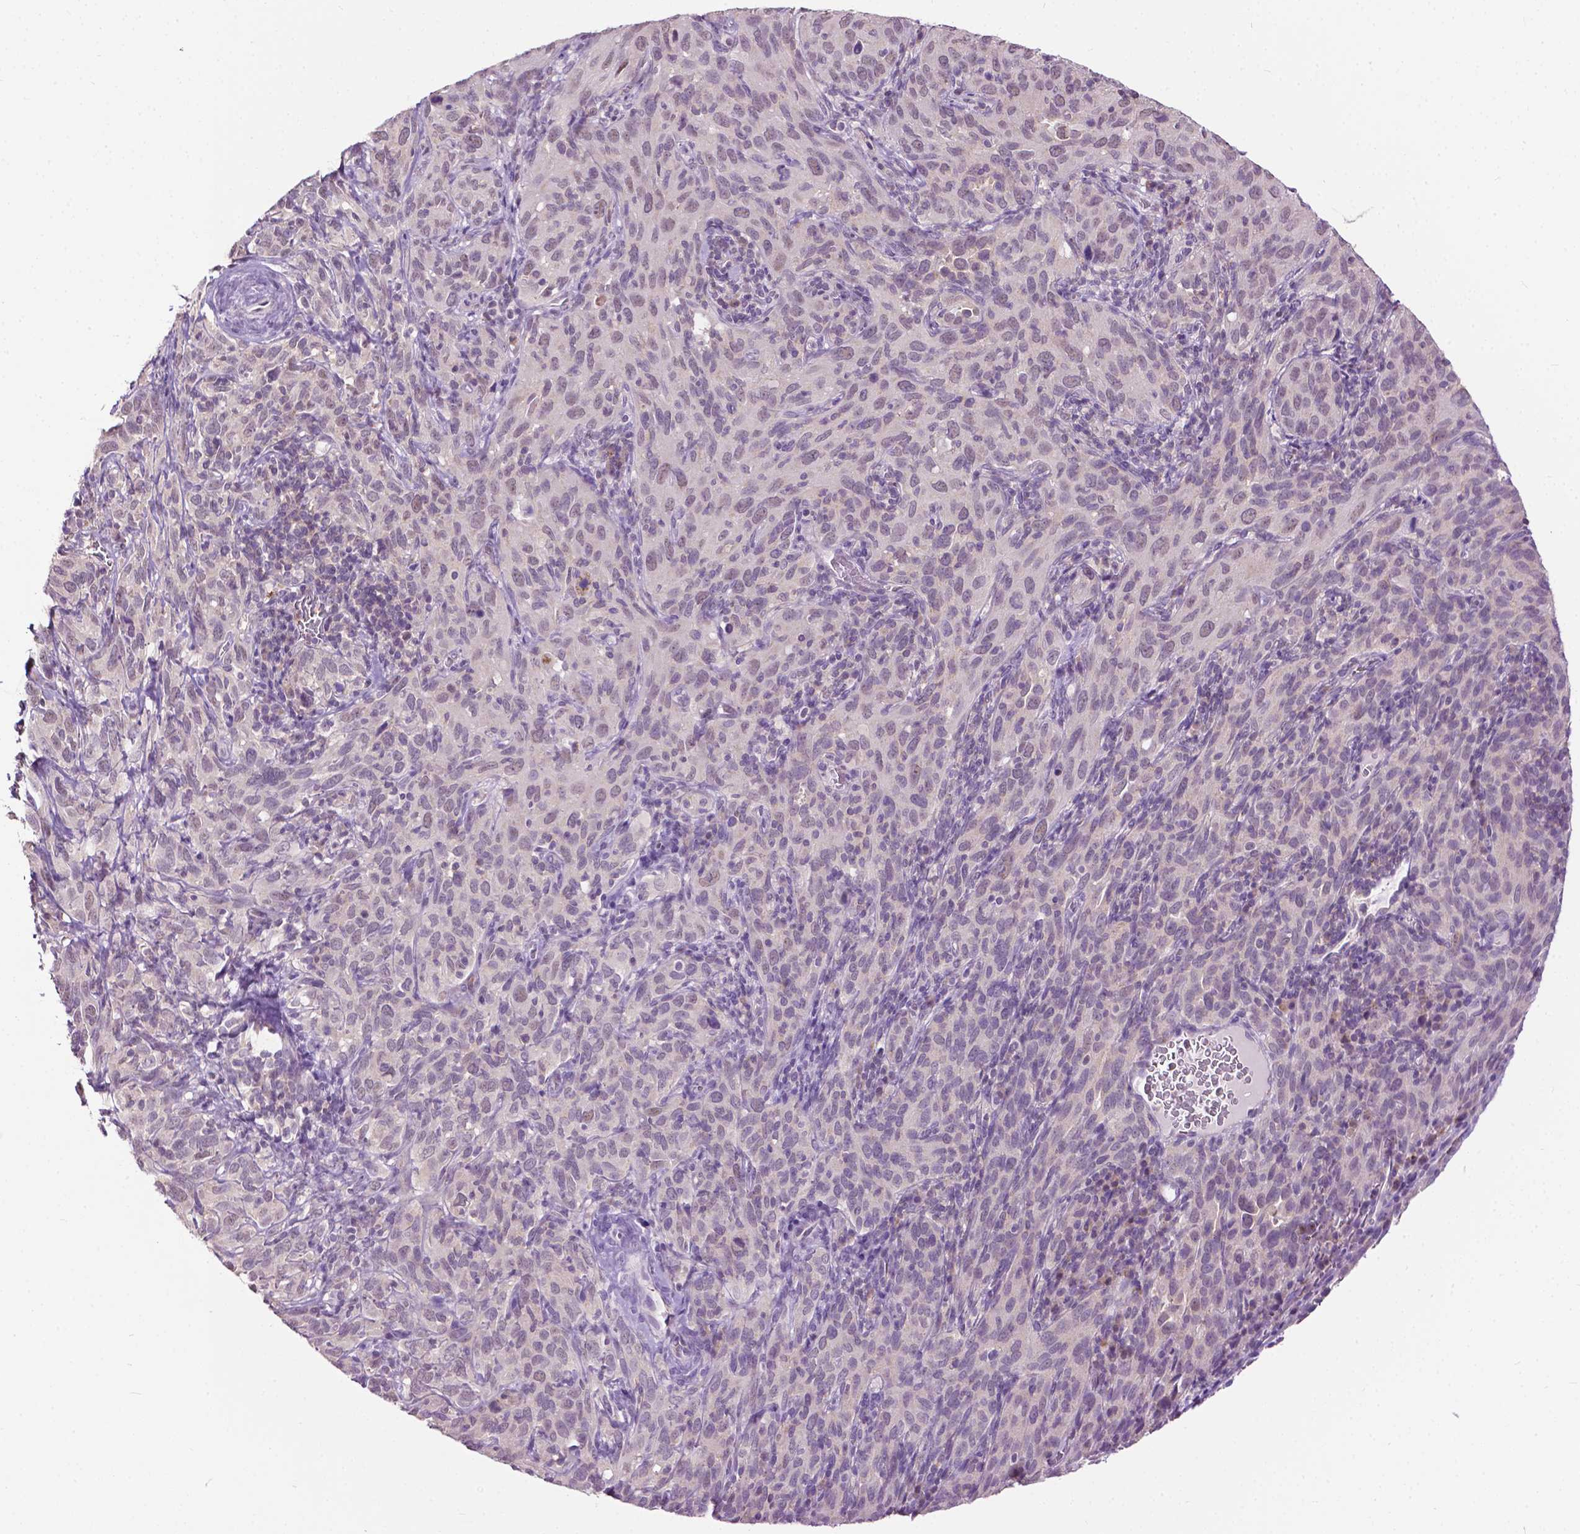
{"staining": {"intensity": "weak", "quantity": "<25%", "location": "nuclear"}, "tissue": "cervical cancer", "cell_type": "Tumor cells", "image_type": "cancer", "snomed": [{"axis": "morphology", "description": "Normal tissue, NOS"}, {"axis": "morphology", "description": "Squamous cell carcinoma, NOS"}, {"axis": "topography", "description": "Cervix"}], "caption": "Cervical cancer stained for a protein using immunohistochemistry exhibits no positivity tumor cells.", "gene": "TTC9B", "patient": {"sex": "female", "age": 51}}